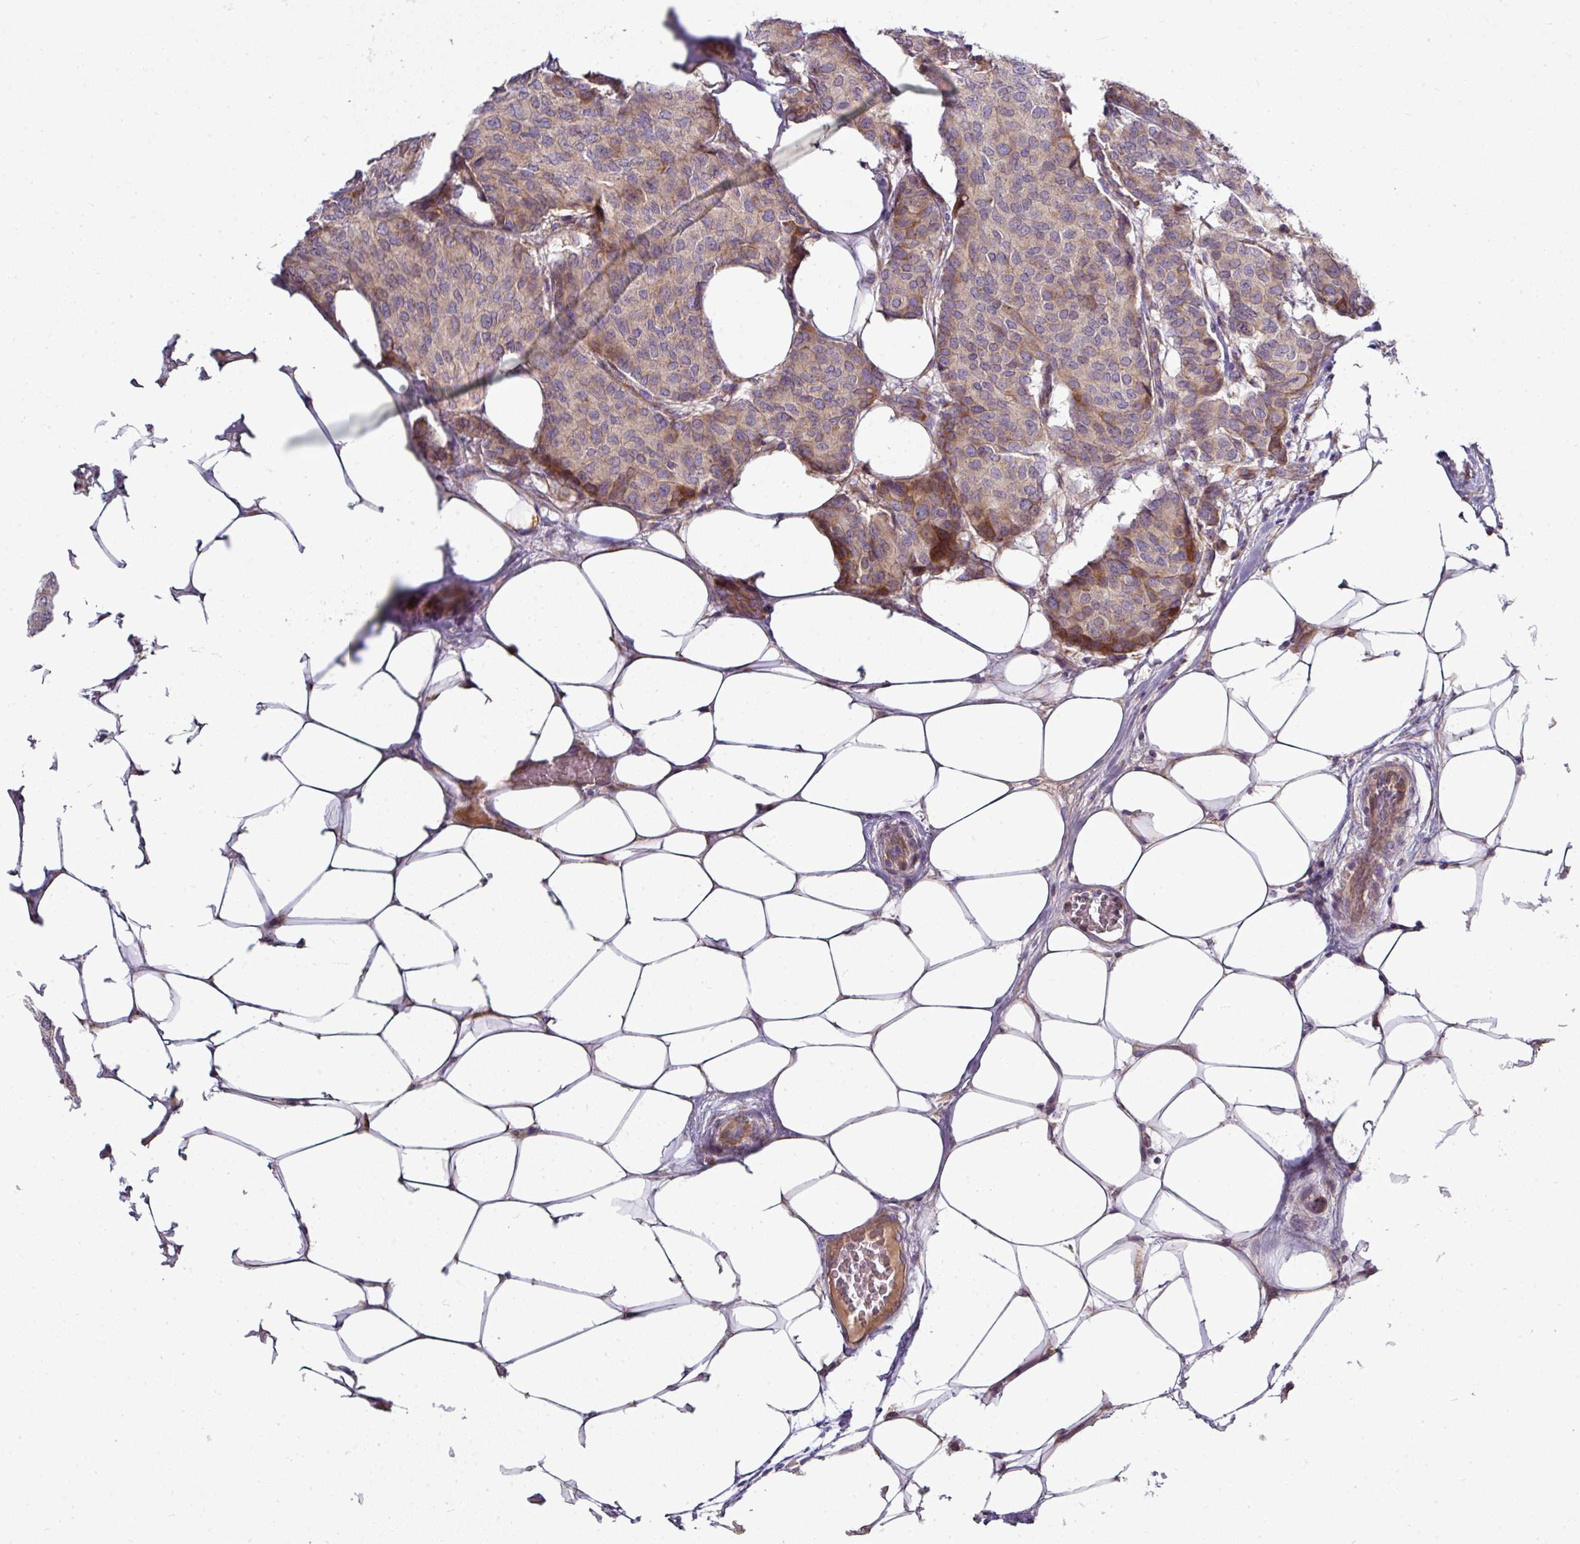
{"staining": {"intensity": "moderate", "quantity": "<25%", "location": "cytoplasmic/membranous"}, "tissue": "breast cancer", "cell_type": "Tumor cells", "image_type": "cancer", "snomed": [{"axis": "morphology", "description": "Duct carcinoma"}, {"axis": "topography", "description": "Breast"}], "caption": "An image showing moderate cytoplasmic/membranous positivity in approximately <25% of tumor cells in breast cancer, as visualized by brown immunohistochemical staining.", "gene": "GAN", "patient": {"sex": "female", "age": 75}}